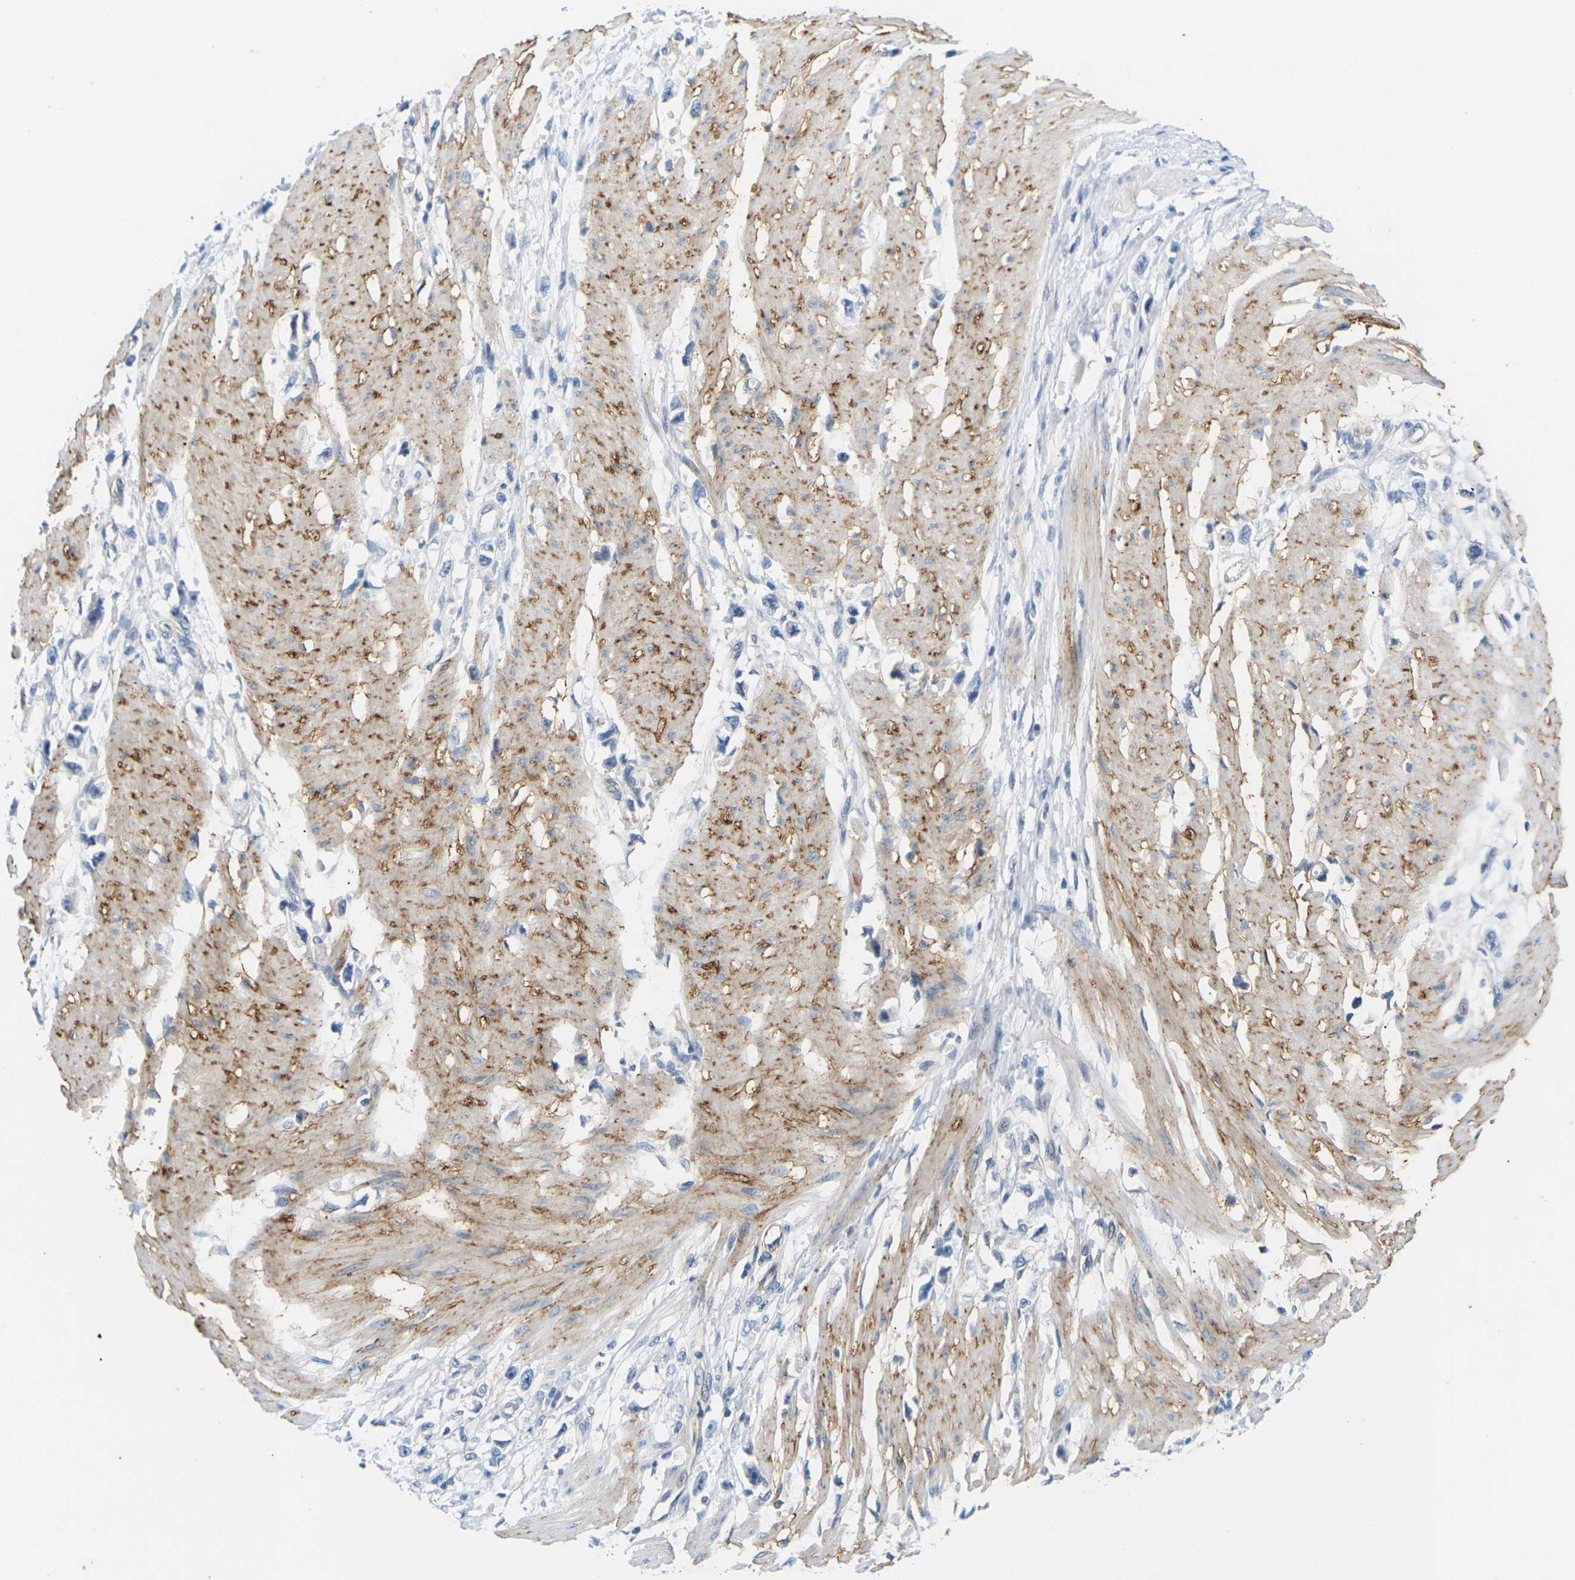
{"staining": {"intensity": "negative", "quantity": "none", "location": "none"}, "tissue": "stomach cancer", "cell_type": "Tumor cells", "image_type": "cancer", "snomed": [{"axis": "morphology", "description": "Adenocarcinoma, NOS"}, {"axis": "topography", "description": "Stomach"}], "caption": "Immunohistochemistry of stomach adenocarcinoma displays no expression in tumor cells.", "gene": "ITGA5", "patient": {"sex": "female", "age": 59}}